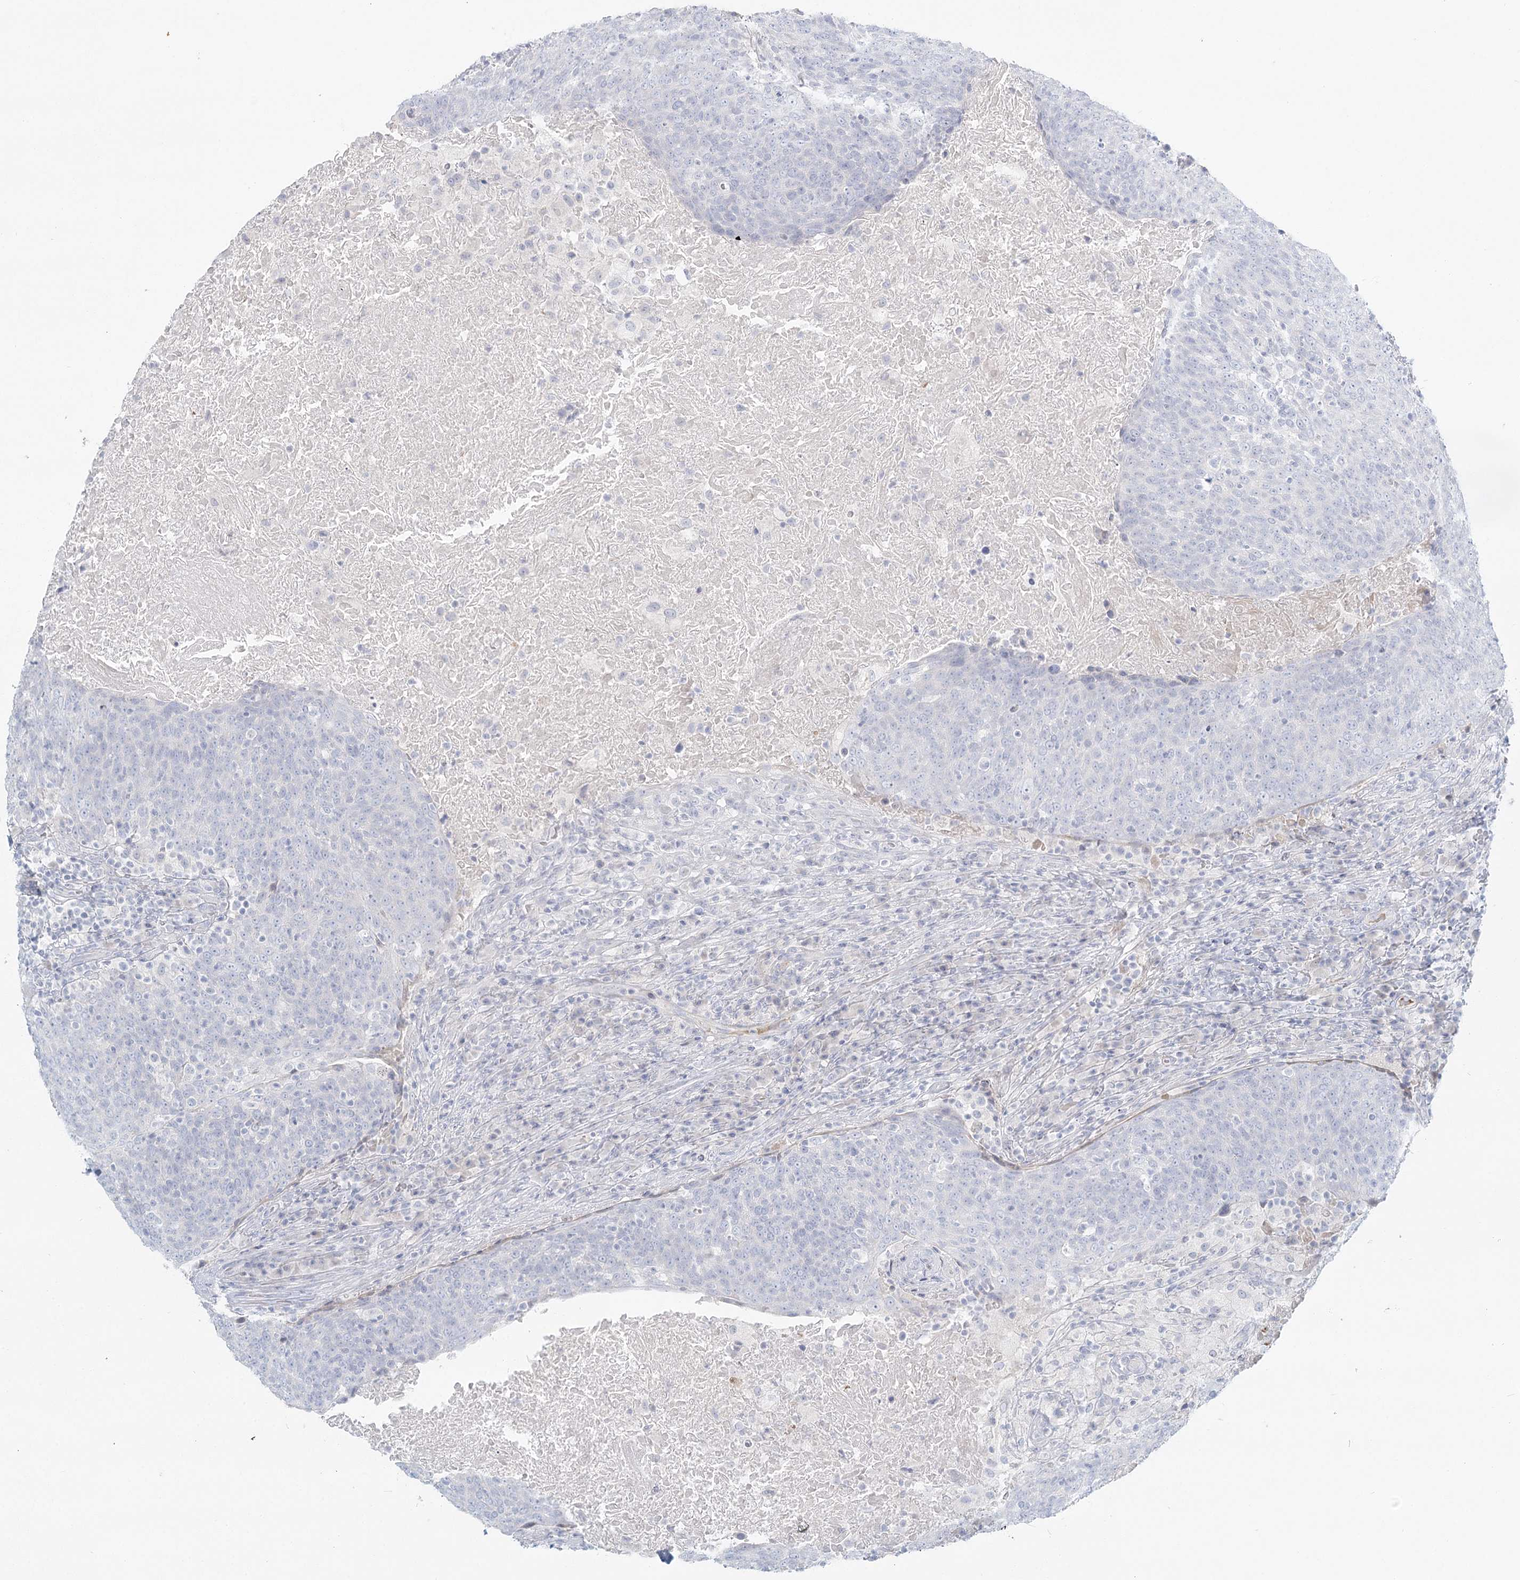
{"staining": {"intensity": "negative", "quantity": "none", "location": "none"}, "tissue": "head and neck cancer", "cell_type": "Tumor cells", "image_type": "cancer", "snomed": [{"axis": "morphology", "description": "Squamous cell carcinoma, NOS"}, {"axis": "morphology", "description": "Squamous cell carcinoma, metastatic, NOS"}, {"axis": "topography", "description": "Lymph node"}, {"axis": "topography", "description": "Head-Neck"}], "caption": "The micrograph exhibits no significant staining in tumor cells of head and neck squamous cell carcinoma.", "gene": "DMGDH", "patient": {"sex": "male", "age": 62}}